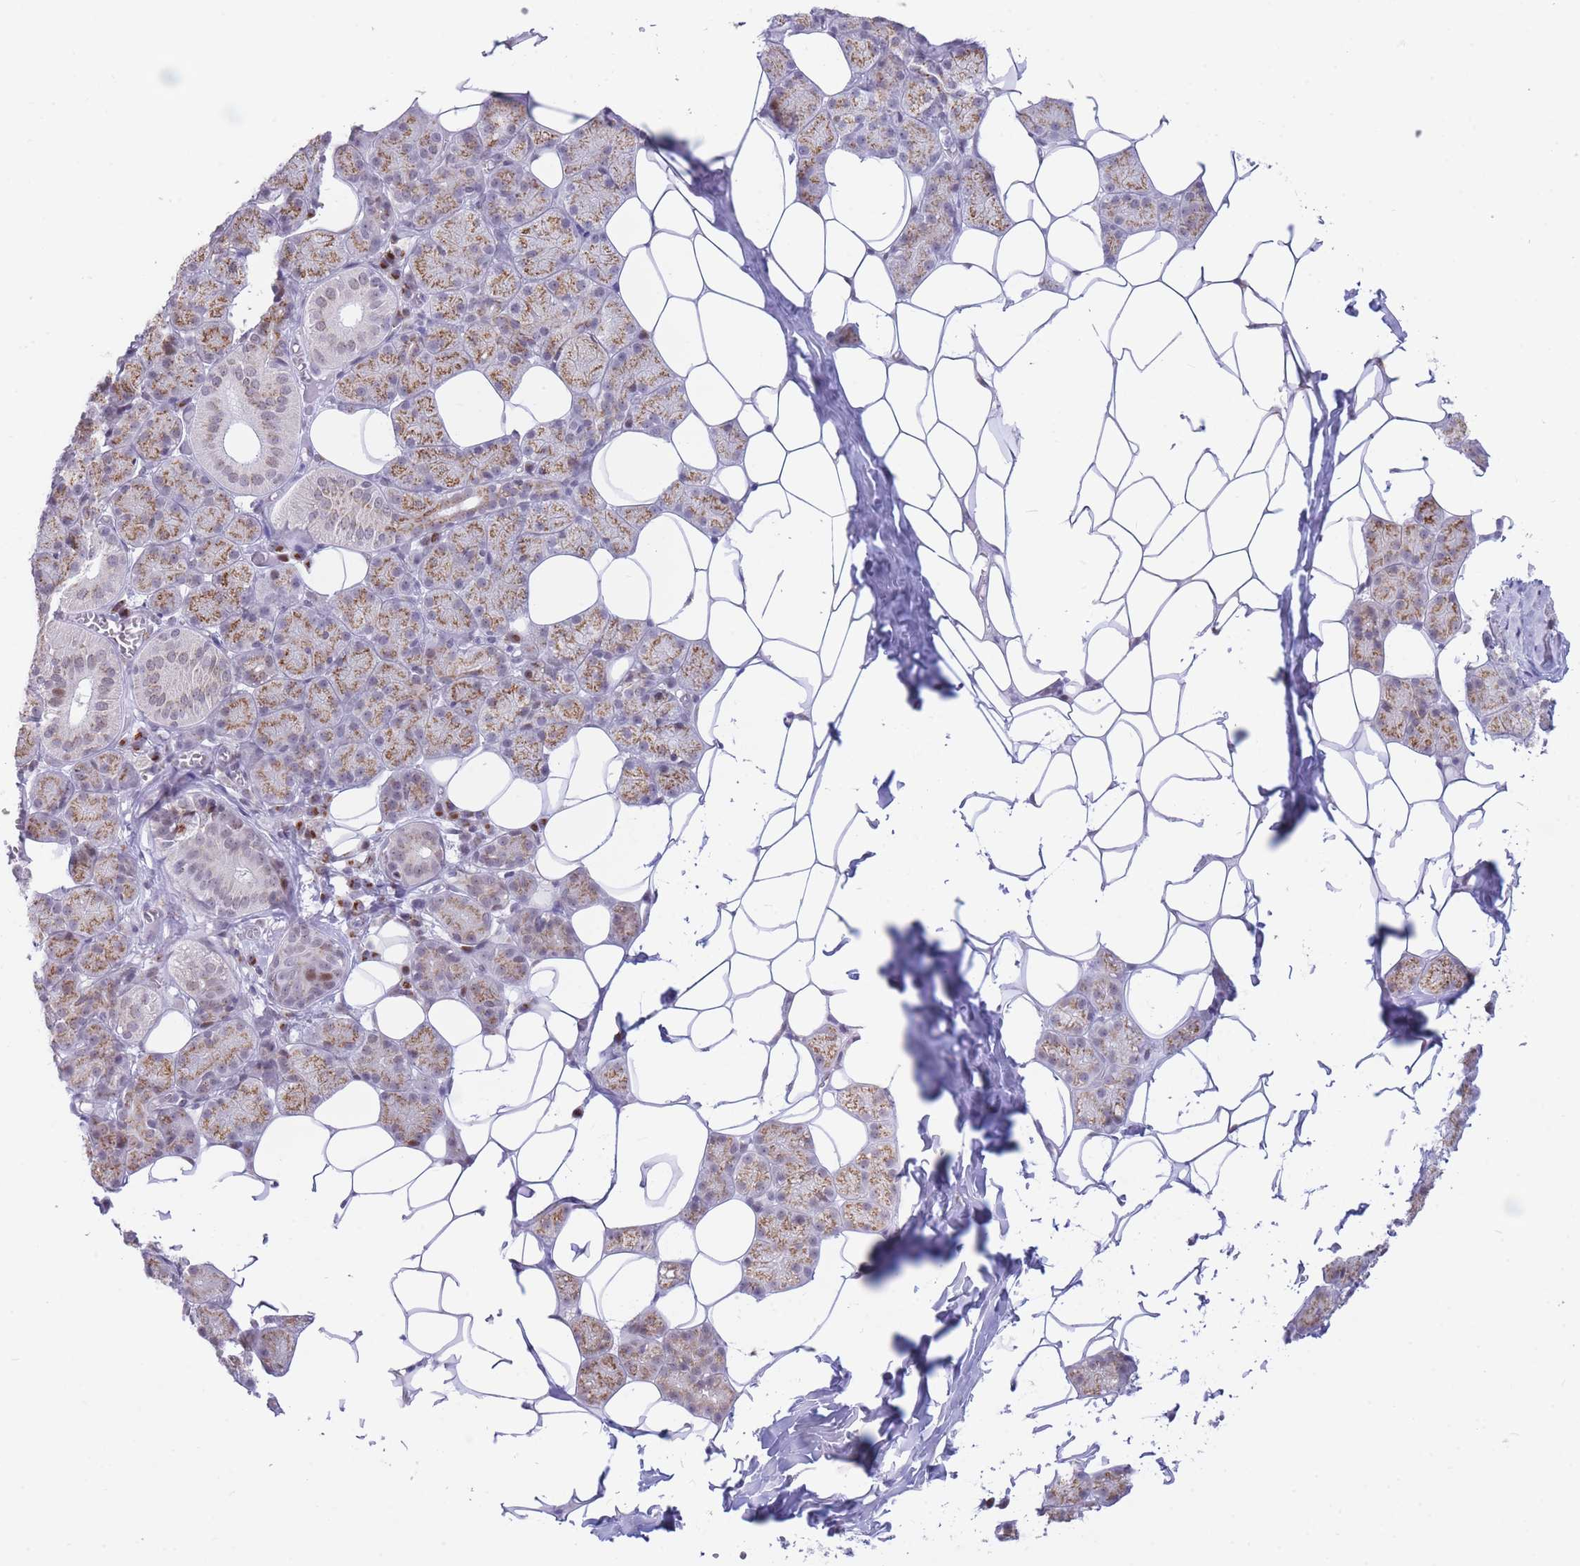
{"staining": {"intensity": "moderate", "quantity": ">75%", "location": "cytoplasmic/membranous"}, "tissue": "salivary gland", "cell_type": "Glandular cells", "image_type": "normal", "snomed": [{"axis": "morphology", "description": "Normal tissue, NOS"}, {"axis": "topography", "description": "Salivary gland"}], "caption": "Salivary gland stained with immunohistochemistry (IHC) displays moderate cytoplasmic/membranous staining in approximately >75% of glandular cells. (DAB IHC, brown staining for protein, blue staining for nuclei).", "gene": "INO80C", "patient": {"sex": "female", "age": 33}}